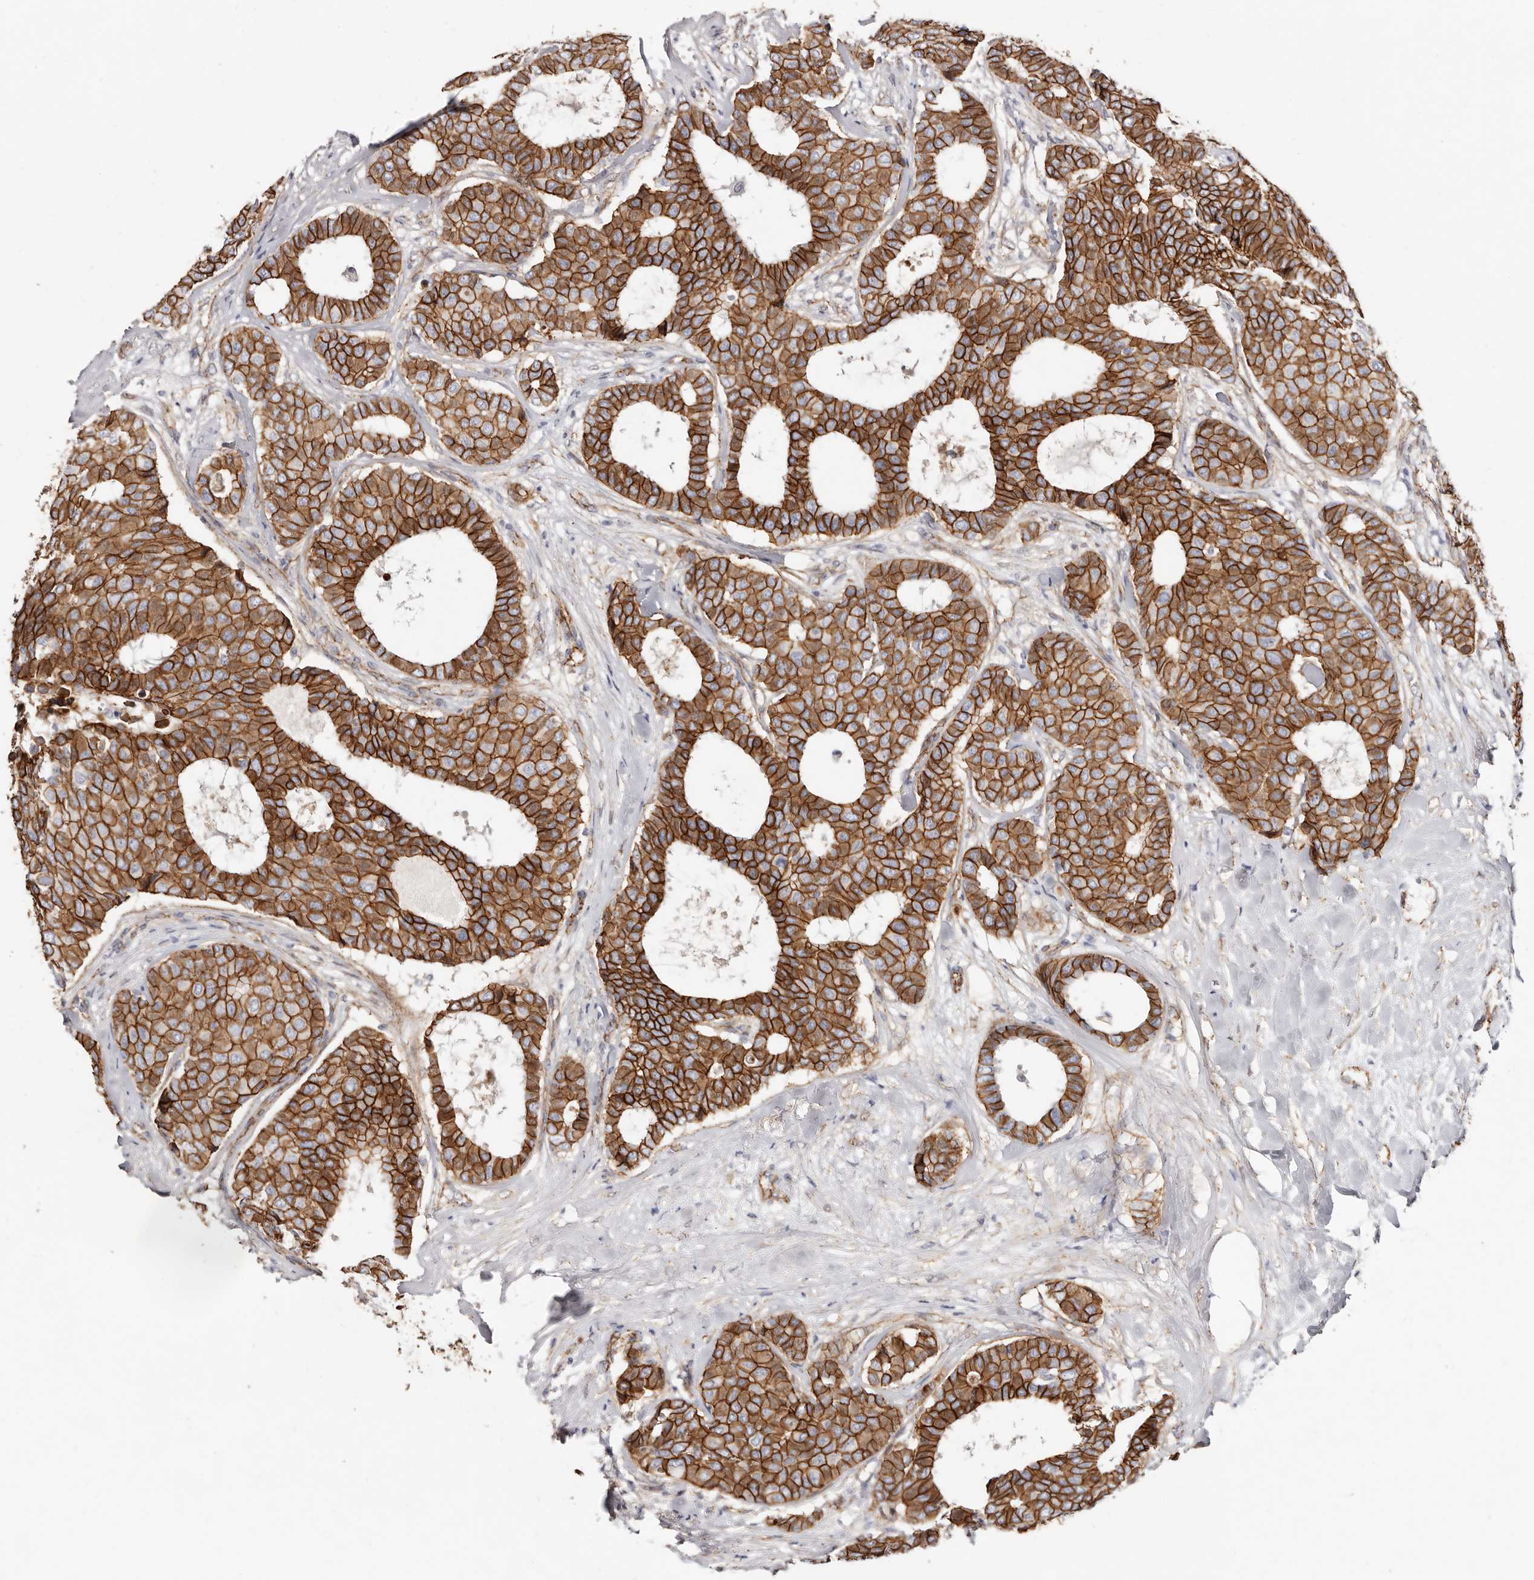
{"staining": {"intensity": "strong", "quantity": ">75%", "location": "cytoplasmic/membranous"}, "tissue": "breast cancer", "cell_type": "Tumor cells", "image_type": "cancer", "snomed": [{"axis": "morphology", "description": "Duct carcinoma"}, {"axis": "topography", "description": "Breast"}], "caption": "Invasive ductal carcinoma (breast) stained with DAB IHC shows high levels of strong cytoplasmic/membranous expression in about >75% of tumor cells.", "gene": "CTNNB1", "patient": {"sex": "female", "age": 75}}